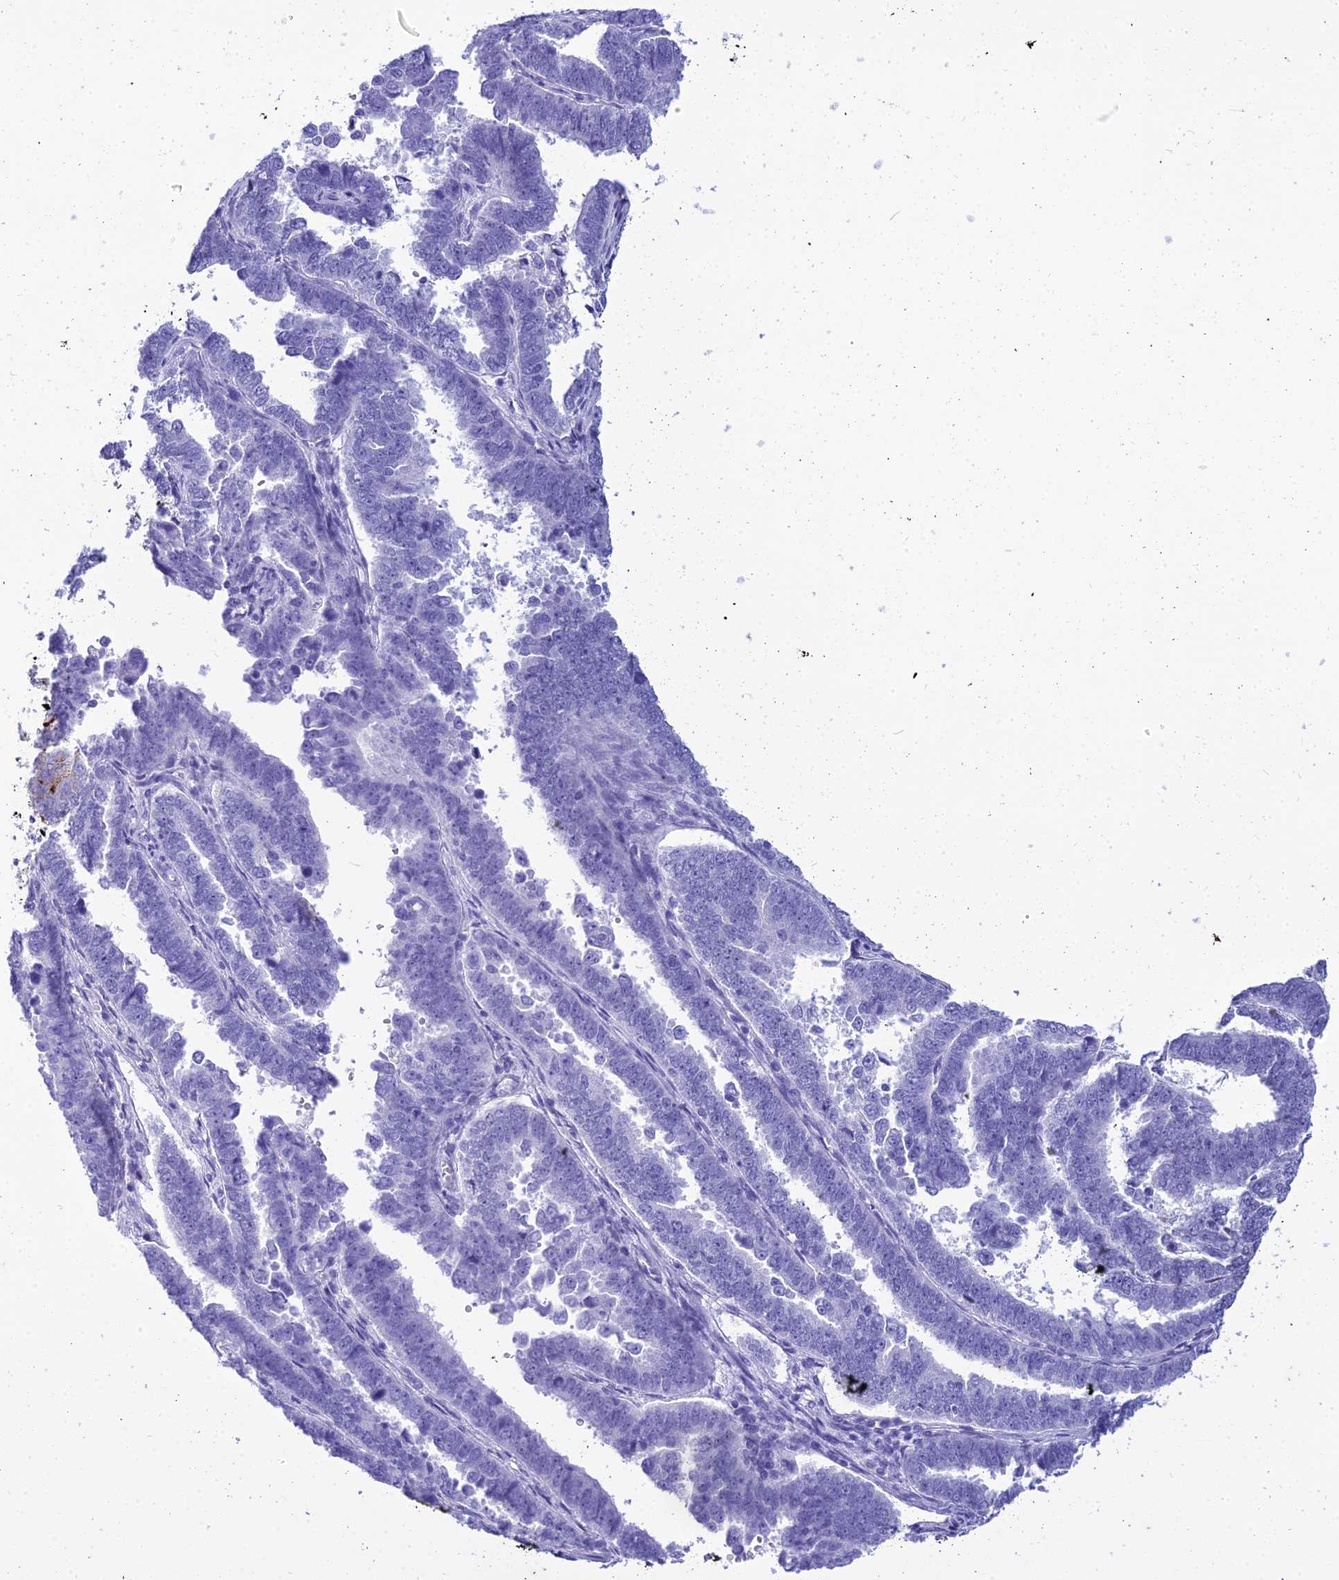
{"staining": {"intensity": "negative", "quantity": "none", "location": "none"}, "tissue": "endometrial cancer", "cell_type": "Tumor cells", "image_type": "cancer", "snomed": [{"axis": "morphology", "description": "Adenocarcinoma, NOS"}, {"axis": "topography", "description": "Endometrium"}], "caption": "Tumor cells show no significant protein positivity in endometrial cancer (adenocarcinoma).", "gene": "ZNF442", "patient": {"sex": "female", "age": 75}}